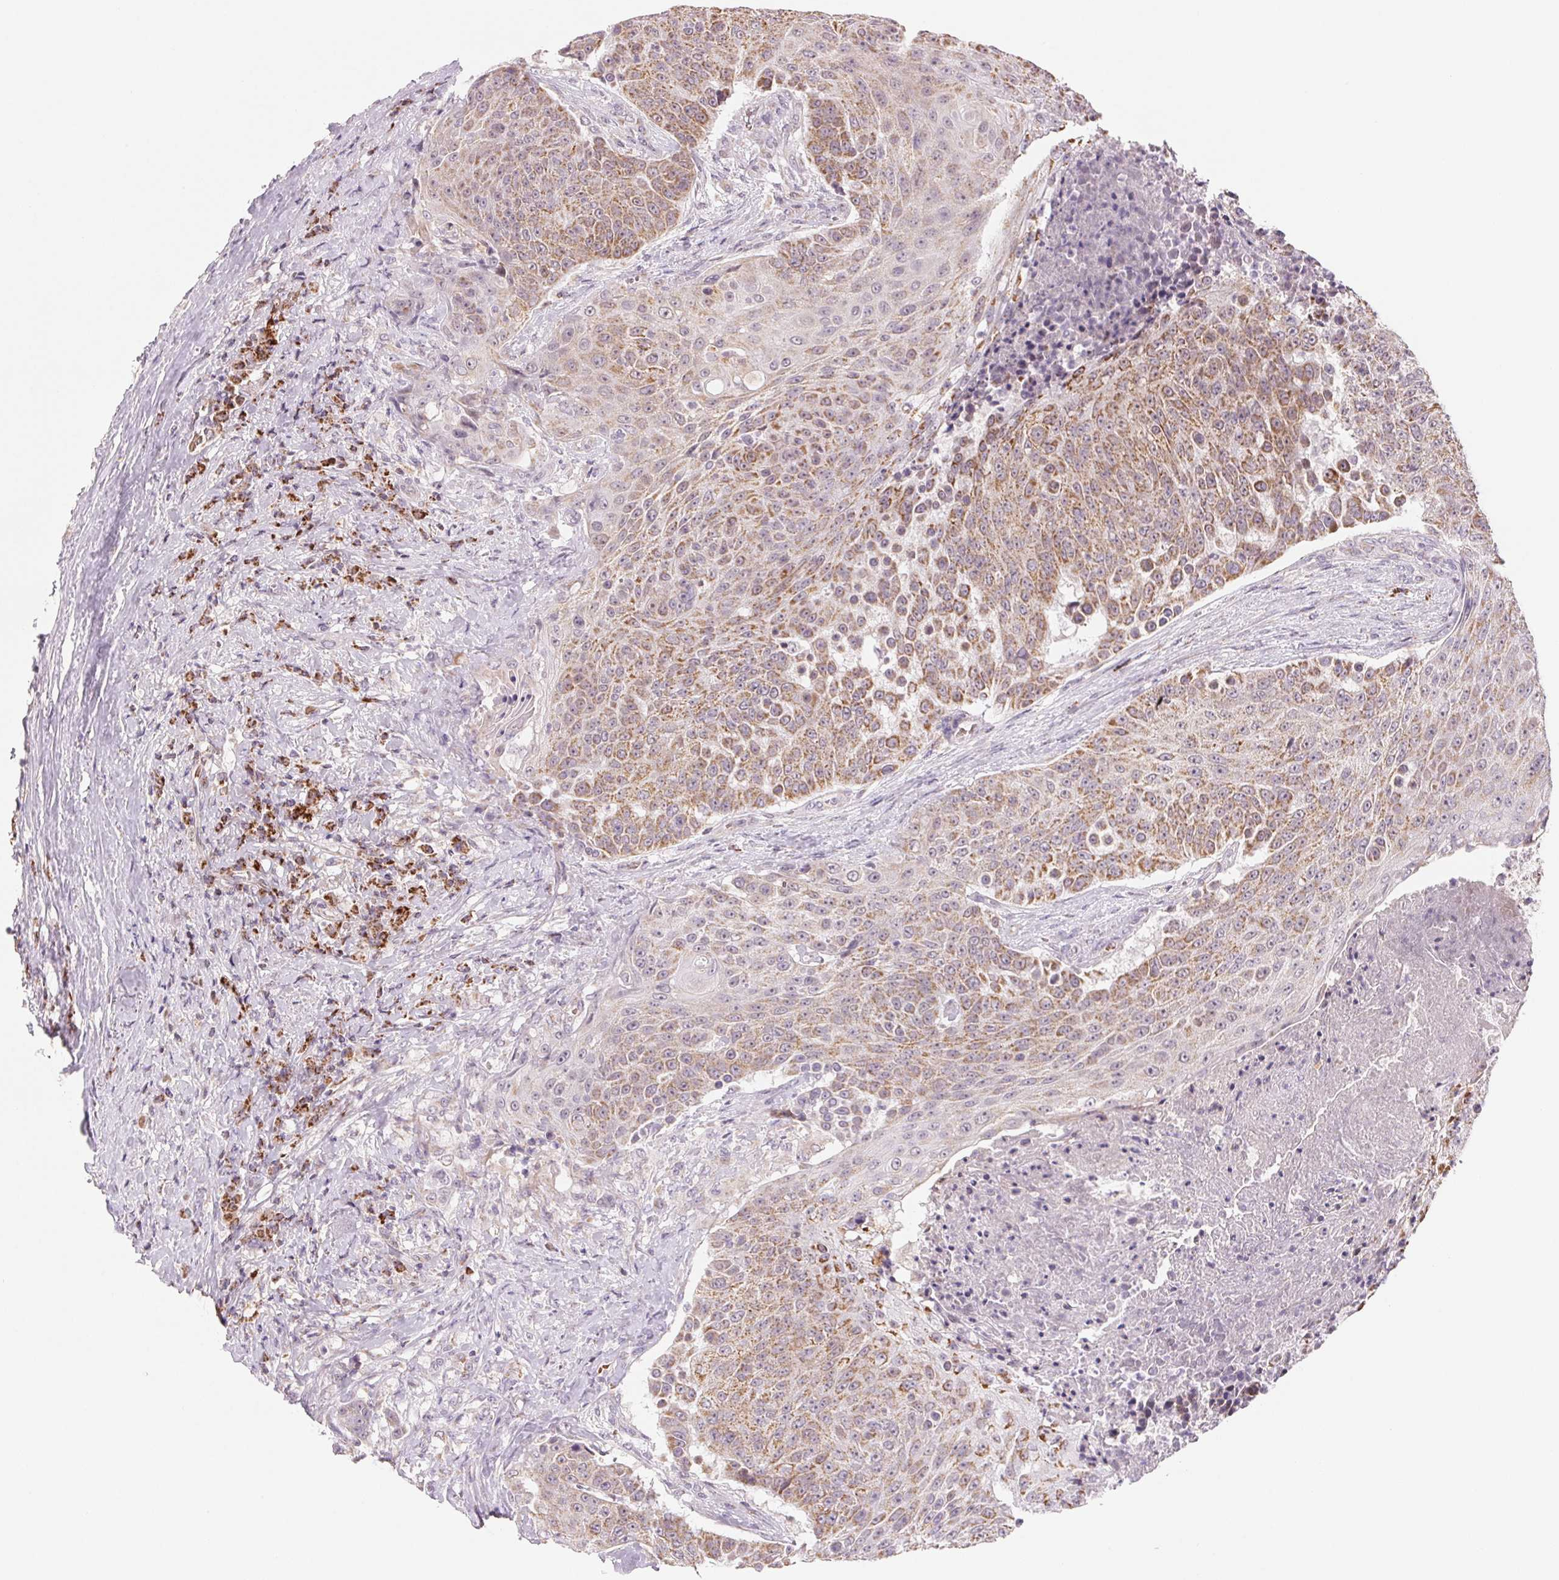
{"staining": {"intensity": "moderate", "quantity": "25%-75%", "location": "cytoplasmic/membranous"}, "tissue": "urothelial cancer", "cell_type": "Tumor cells", "image_type": "cancer", "snomed": [{"axis": "morphology", "description": "Urothelial carcinoma, High grade"}, {"axis": "topography", "description": "Urinary bladder"}], "caption": "Protein expression analysis of human high-grade urothelial carcinoma reveals moderate cytoplasmic/membranous positivity in about 25%-75% of tumor cells.", "gene": "HINT2", "patient": {"sex": "female", "age": 63}}